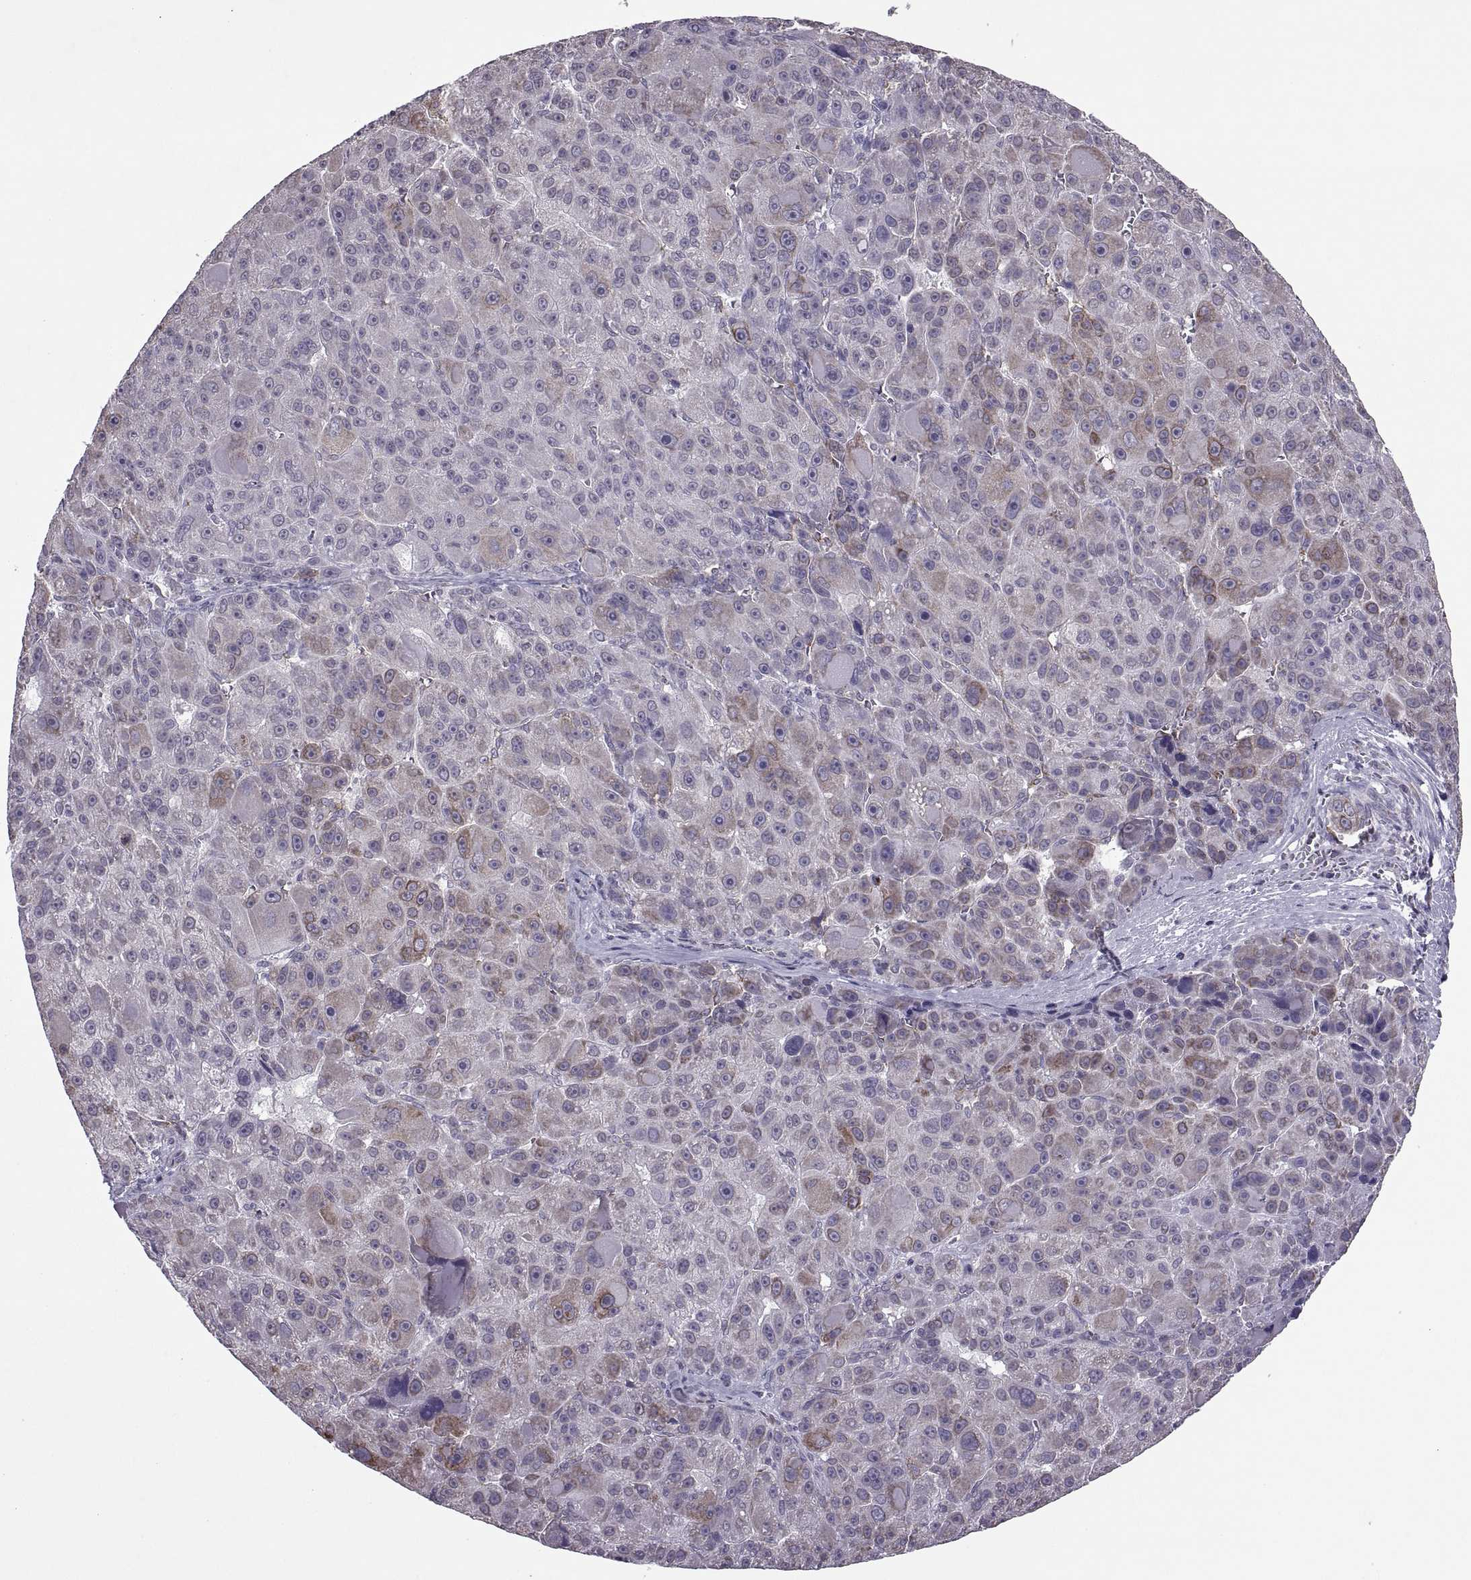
{"staining": {"intensity": "moderate", "quantity": "<25%", "location": "cytoplasmic/membranous"}, "tissue": "liver cancer", "cell_type": "Tumor cells", "image_type": "cancer", "snomed": [{"axis": "morphology", "description": "Carcinoma, Hepatocellular, NOS"}, {"axis": "topography", "description": "Liver"}], "caption": "Immunohistochemistry photomicrograph of neoplastic tissue: liver cancer stained using immunohistochemistry demonstrates low levels of moderate protein expression localized specifically in the cytoplasmic/membranous of tumor cells, appearing as a cytoplasmic/membranous brown color.", "gene": "PABPC1", "patient": {"sex": "male", "age": 76}}